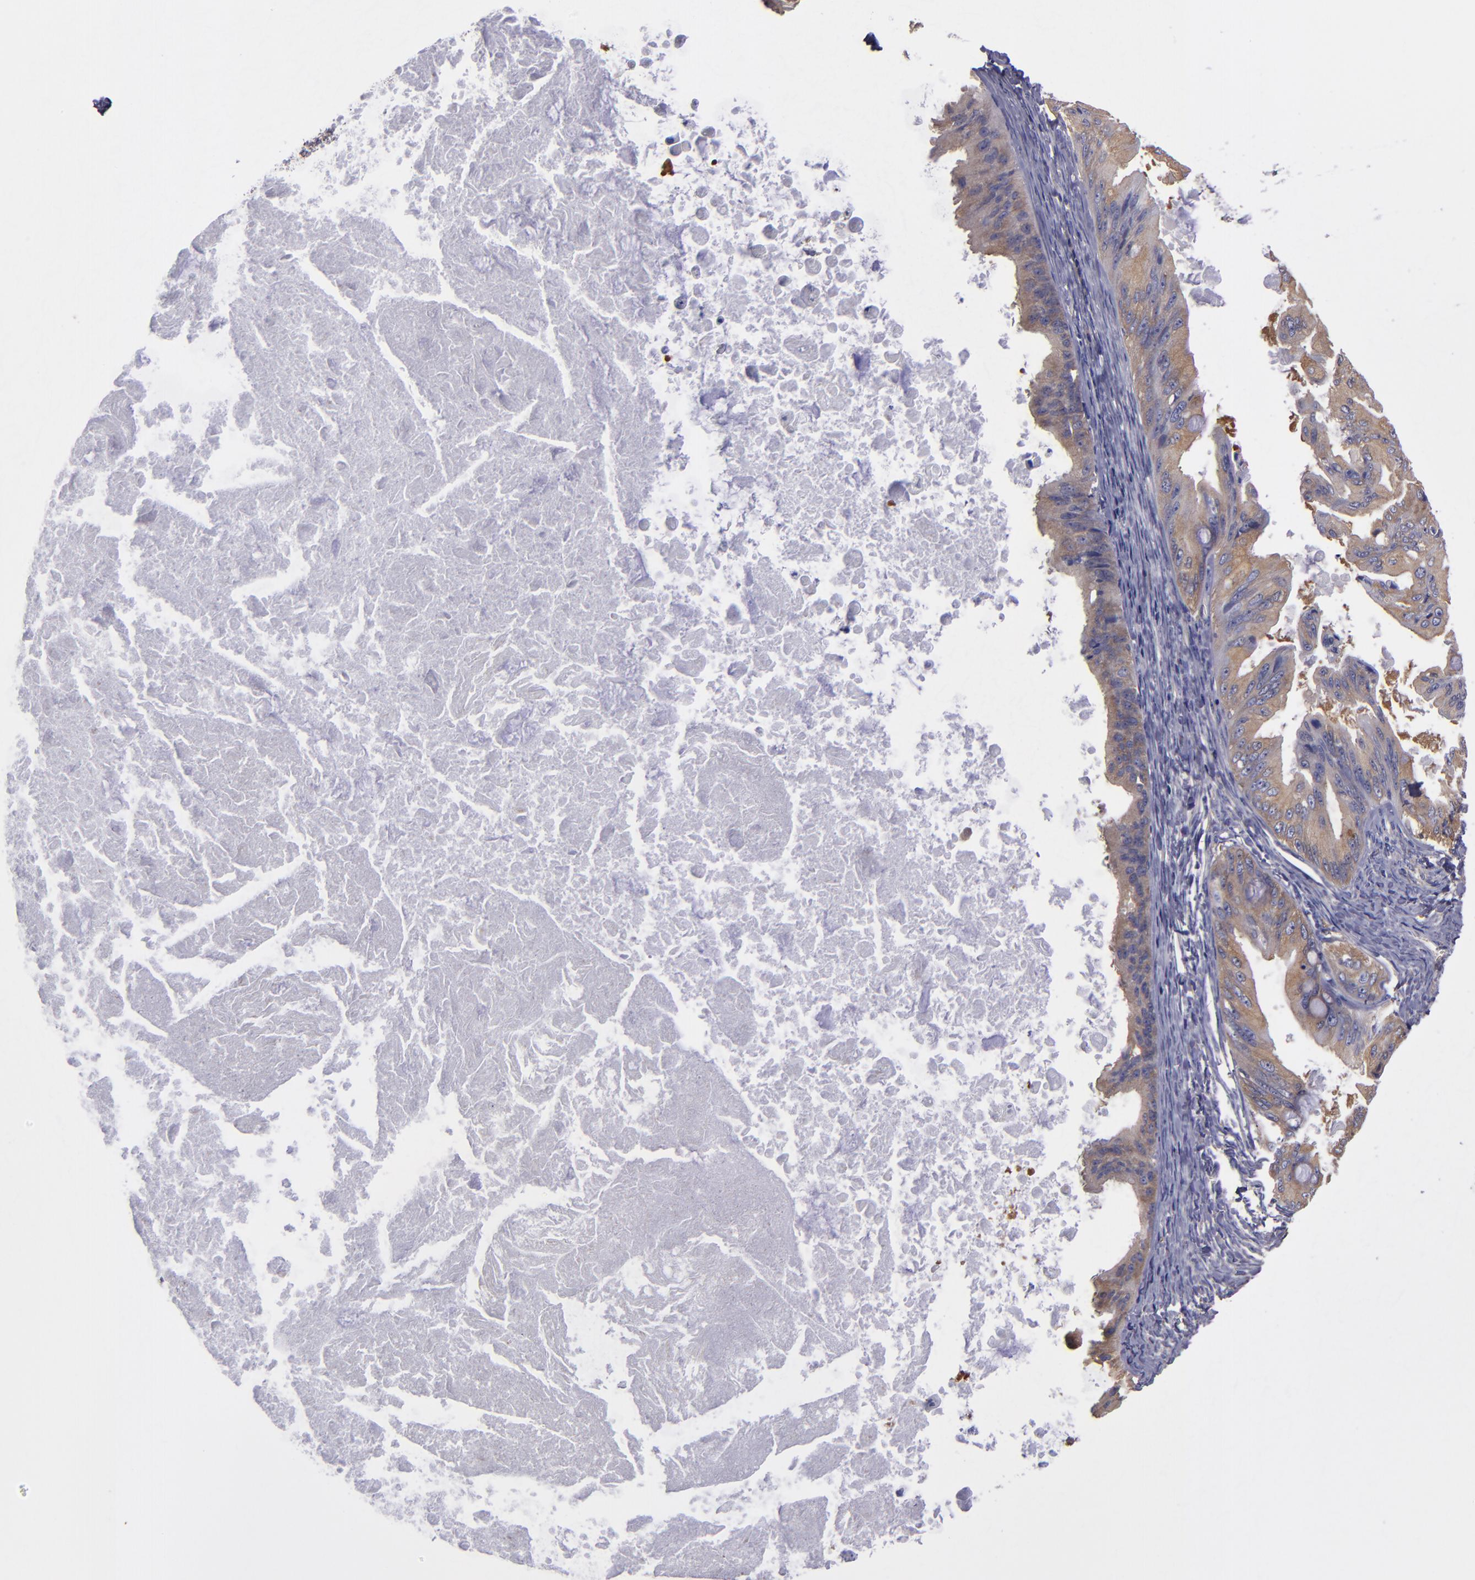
{"staining": {"intensity": "weak", "quantity": ">75%", "location": "cytoplasmic/membranous"}, "tissue": "ovarian cancer", "cell_type": "Tumor cells", "image_type": "cancer", "snomed": [{"axis": "morphology", "description": "Cystadenocarcinoma, mucinous, NOS"}, {"axis": "topography", "description": "Ovary"}], "caption": "Mucinous cystadenocarcinoma (ovarian) stained with a brown dye exhibits weak cytoplasmic/membranous positive expression in about >75% of tumor cells.", "gene": "CARS1", "patient": {"sex": "female", "age": 37}}